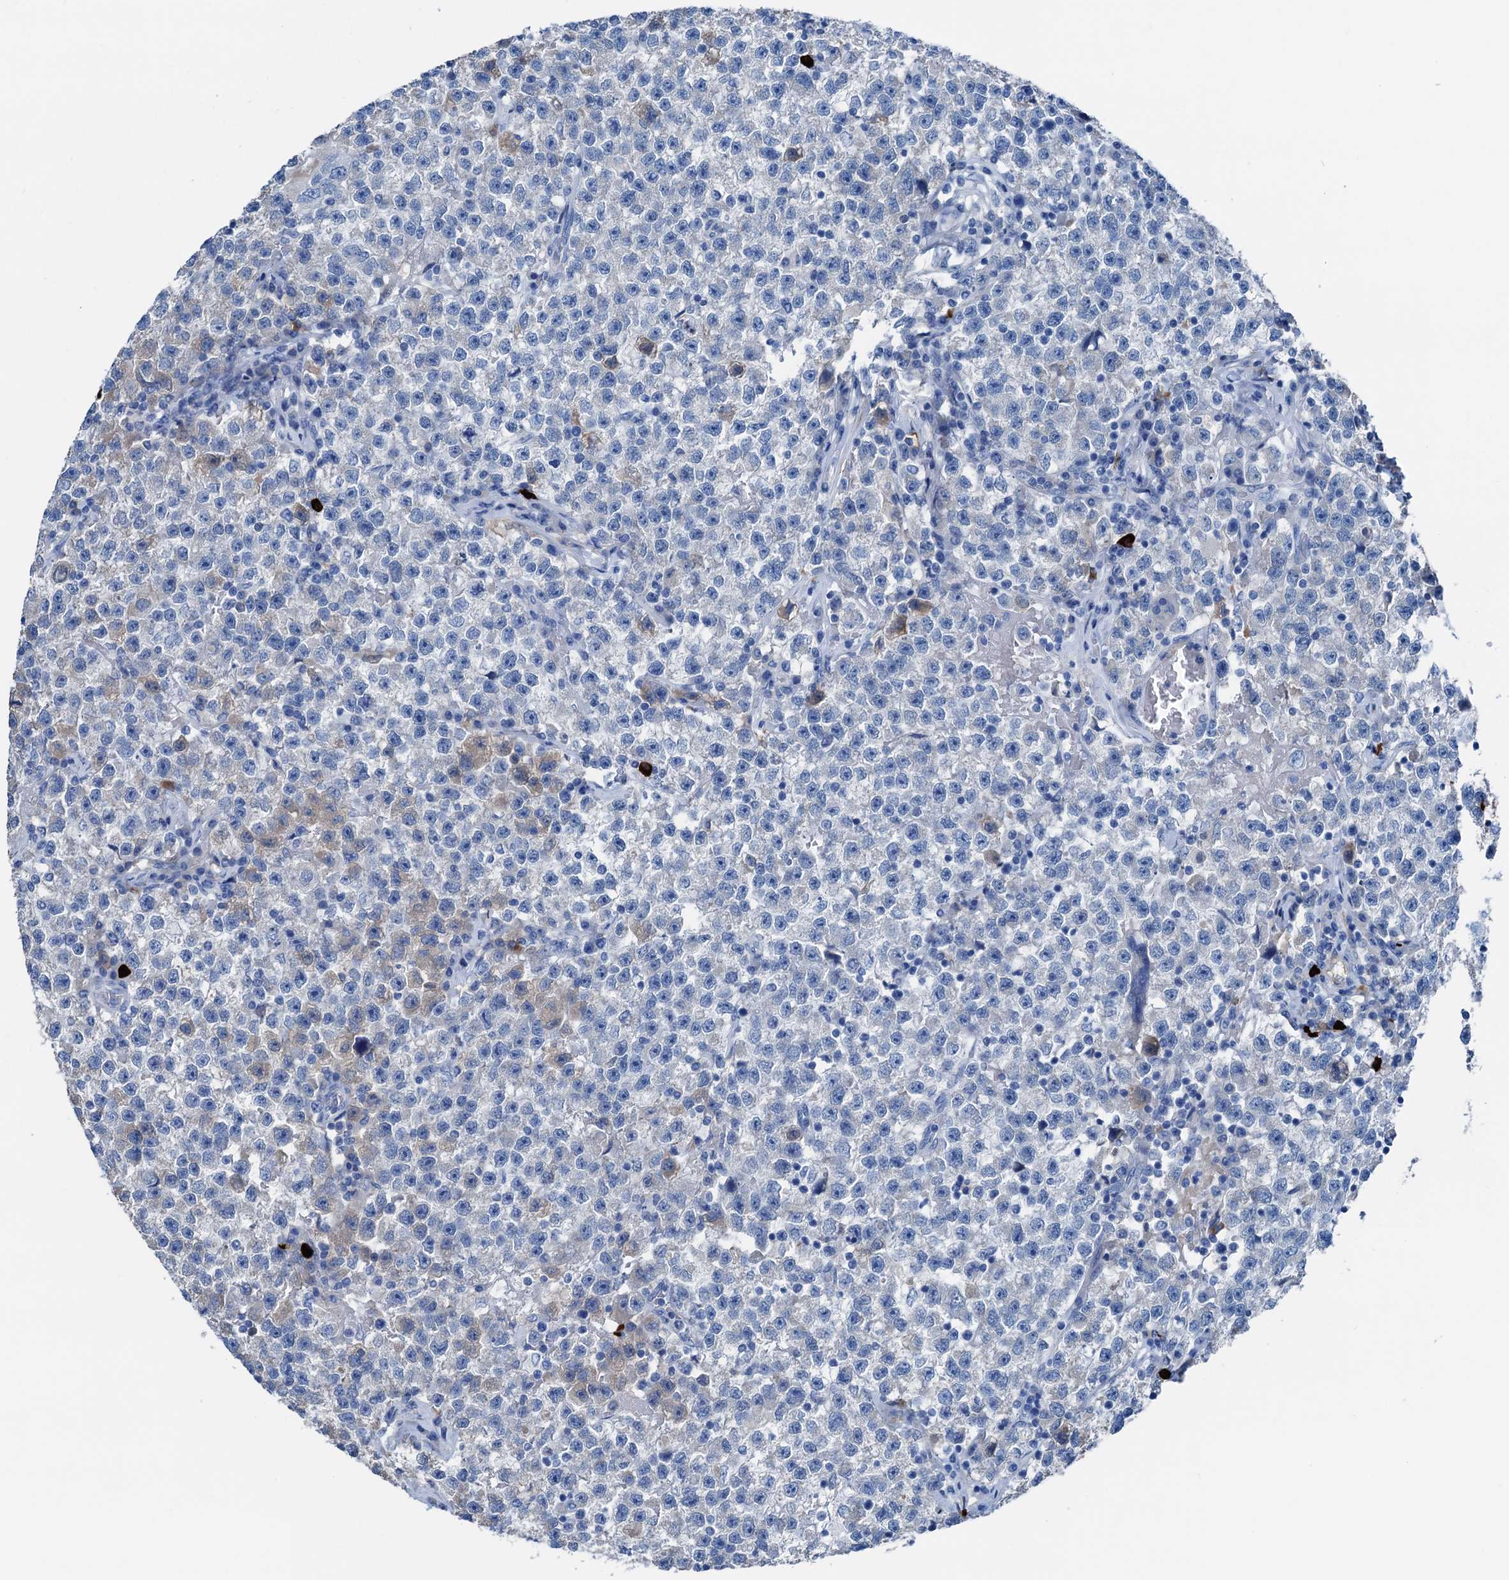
{"staining": {"intensity": "negative", "quantity": "none", "location": "none"}, "tissue": "testis cancer", "cell_type": "Tumor cells", "image_type": "cancer", "snomed": [{"axis": "morphology", "description": "Seminoma, NOS"}, {"axis": "topography", "description": "Testis"}], "caption": "This is an IHC image of testis seminoma. There is no expression in tumor cells.", "gene": "C1QTNF4", "patient": {"sex": "male", "age": 22}}